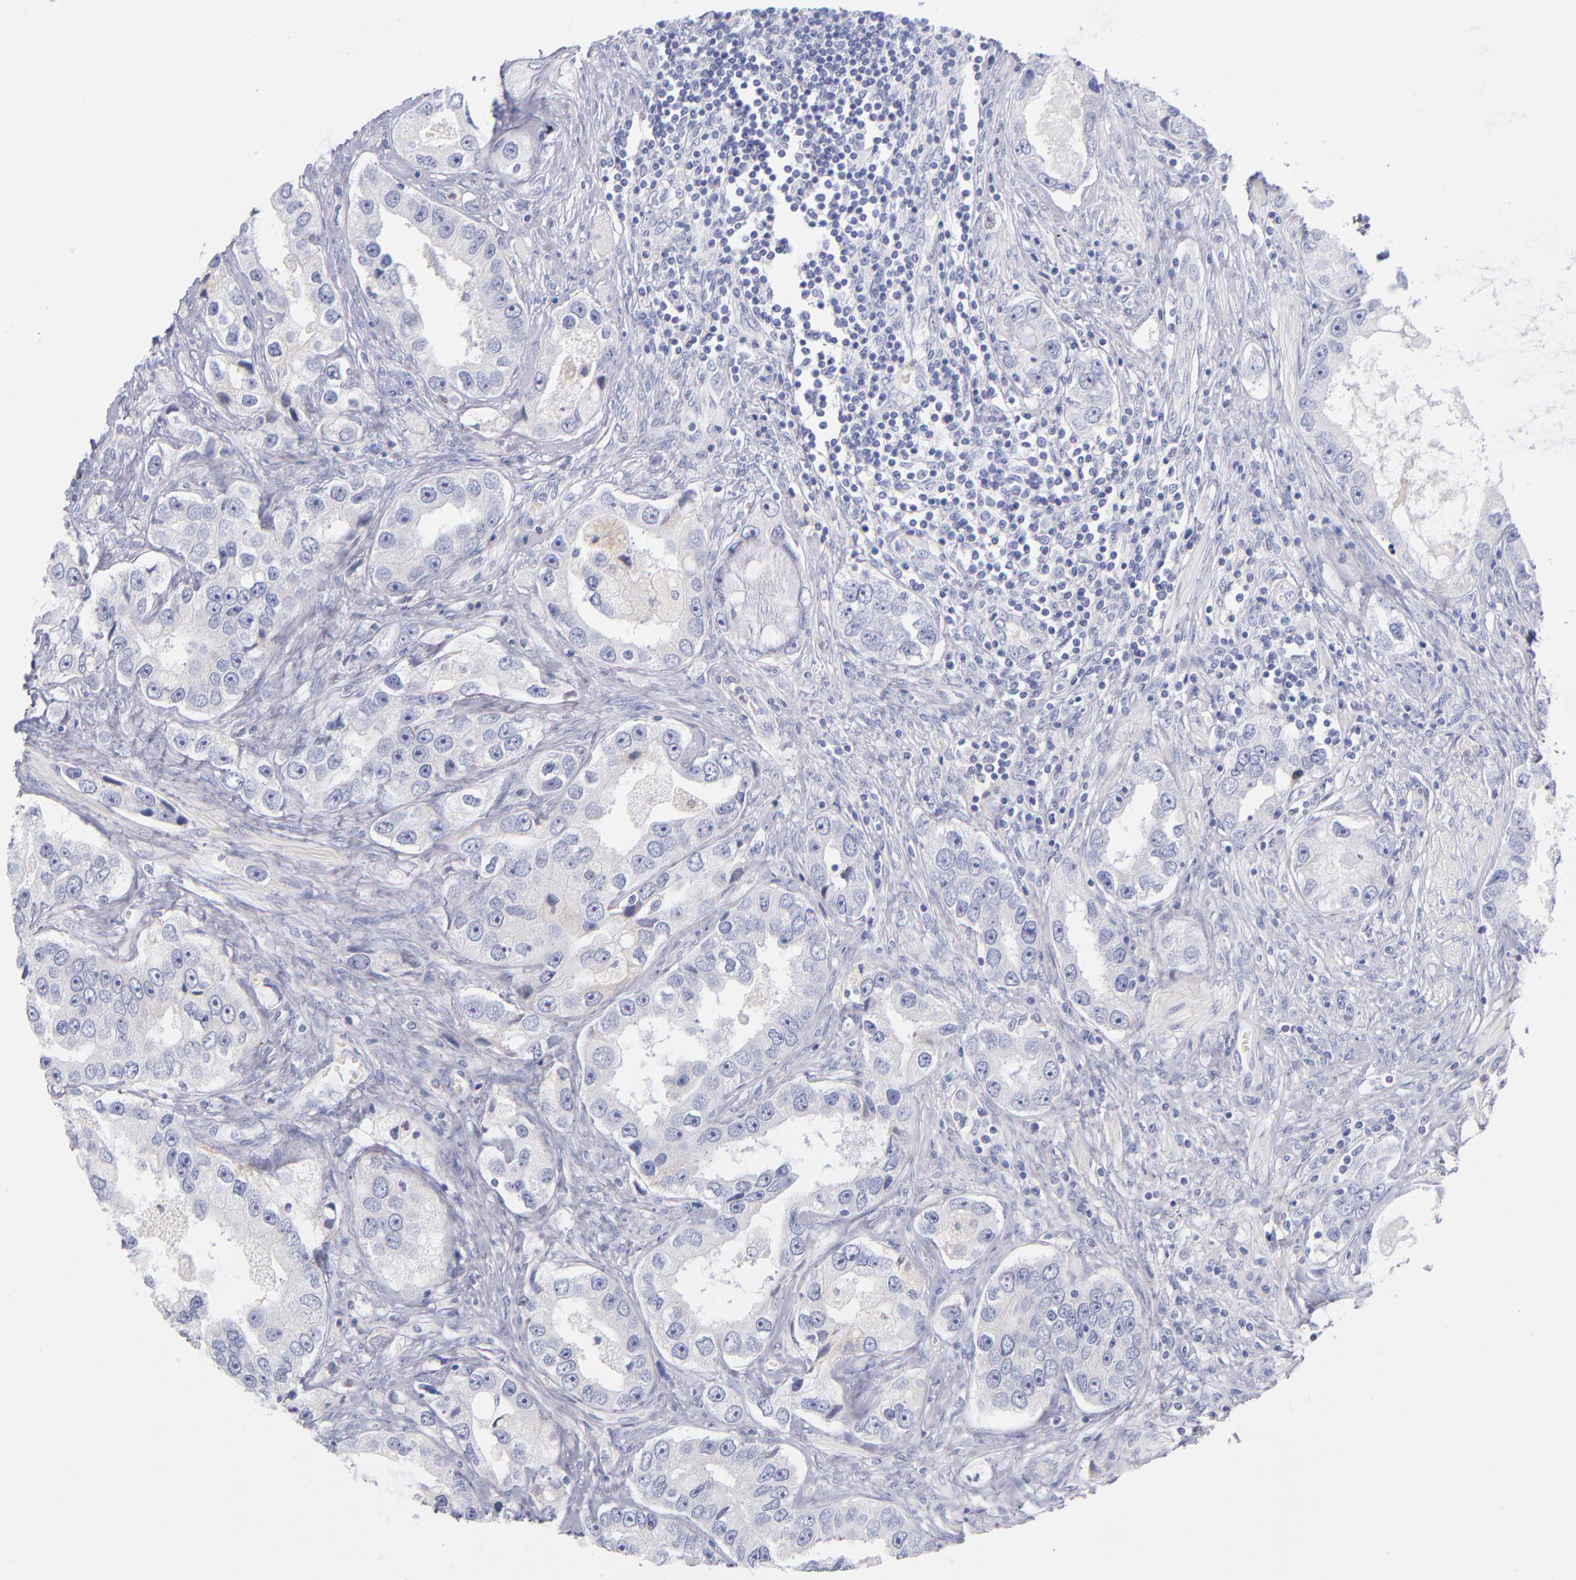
{"staining": {"intensity": "negative", "quantity": "none", "location": "none"}, "tissue": "prostate cancer", "cell_type": "Tumor cells", "image_type": "cancer", "snomed": [{"axis": "morphology", "description": "Adenocarcinoma, High grade"}, {"axis": "topography", "description": "Prostate"}], "caption": "This is a histopathology image of immunohistochemistry (IHC) staining of prostate high-grade adenocarcinoma, which shows no staining in tumor cells. (DAB immunohistochemistry, high magnification).", "gene": "HP", "patient": {"sex": "male", "age": 63}}